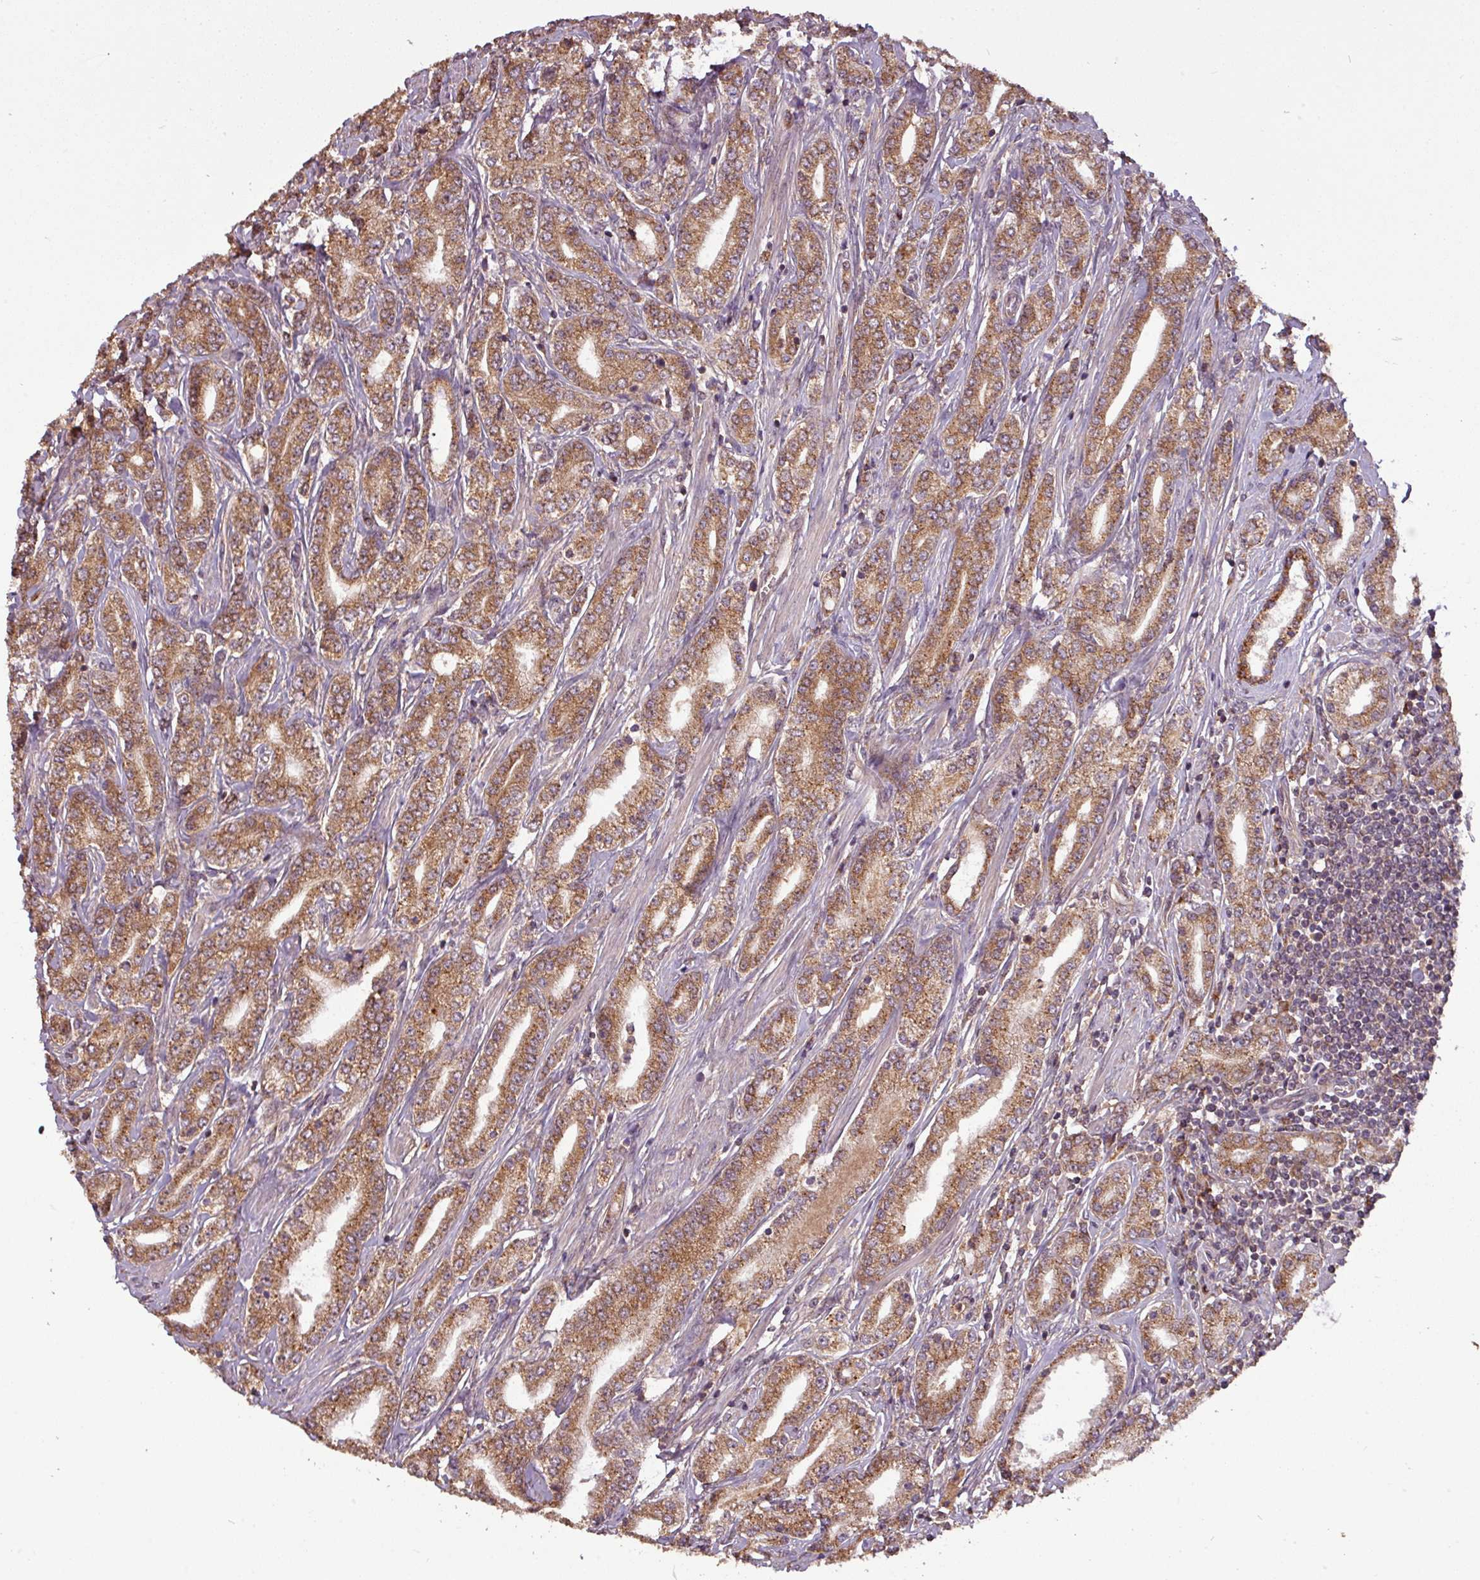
{"staining": {"intensity": "moderate", "quantity": ">75%", "location": "cytoplasmic/membranous"}, "tissue": "prostate cancer", "cell_type": "Tumor cells", "image_type": "cancer", "snomed": [{"axis": "morphology", "description": "Adenocarcinoma, High grade"}, {"axis": "topography", "description": "Prostate"}], "caption": "Prostate high-grade adenocarcinoma stained with DAB (3,3'-diaminobenzidine) immunohistochemistry demonstrates medium levels of moderate cytoplasmic/membranous expression in about >75% of tumor cells.", "gene": "NT5C3A", "patient": {"sex": "male", "age": 66}}